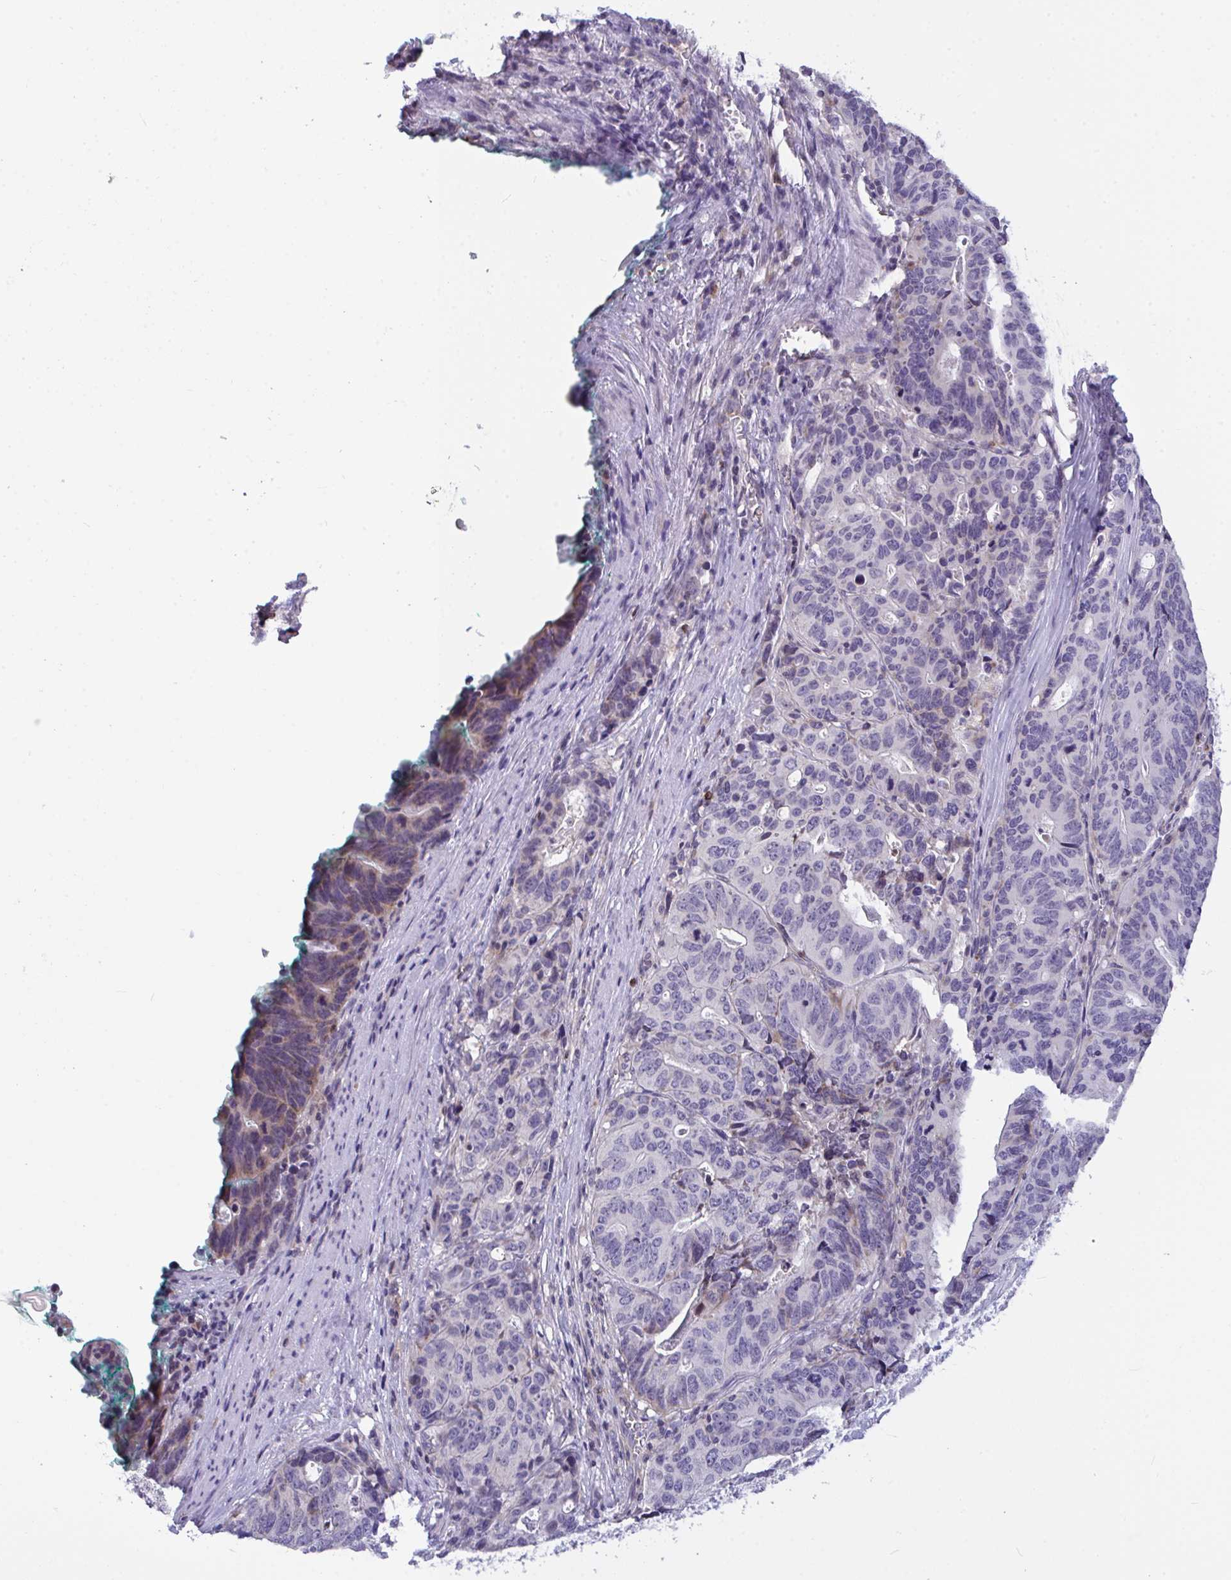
{"staining": {"intensity": "negative", "quantity": "none", "location": "none"}, "tissue": "stomach cancer", "cell_type": "Tumor cells", "image_type": "cancer", "snomed": [{"axis": "morphology", "description": "Adenocarcinoma, NOS"}, {"axis": "topography", "description": "Stomach, upper"}], "caption": "High magnification brightfield microscopy of stomach adenocarcinoma stained with DAB (brown) and counterstained with hematoxylin (blue): tumor cells show no significant staining.", "gene": "SEMA6B", "patient": {"sex": "female", "age": 67}}